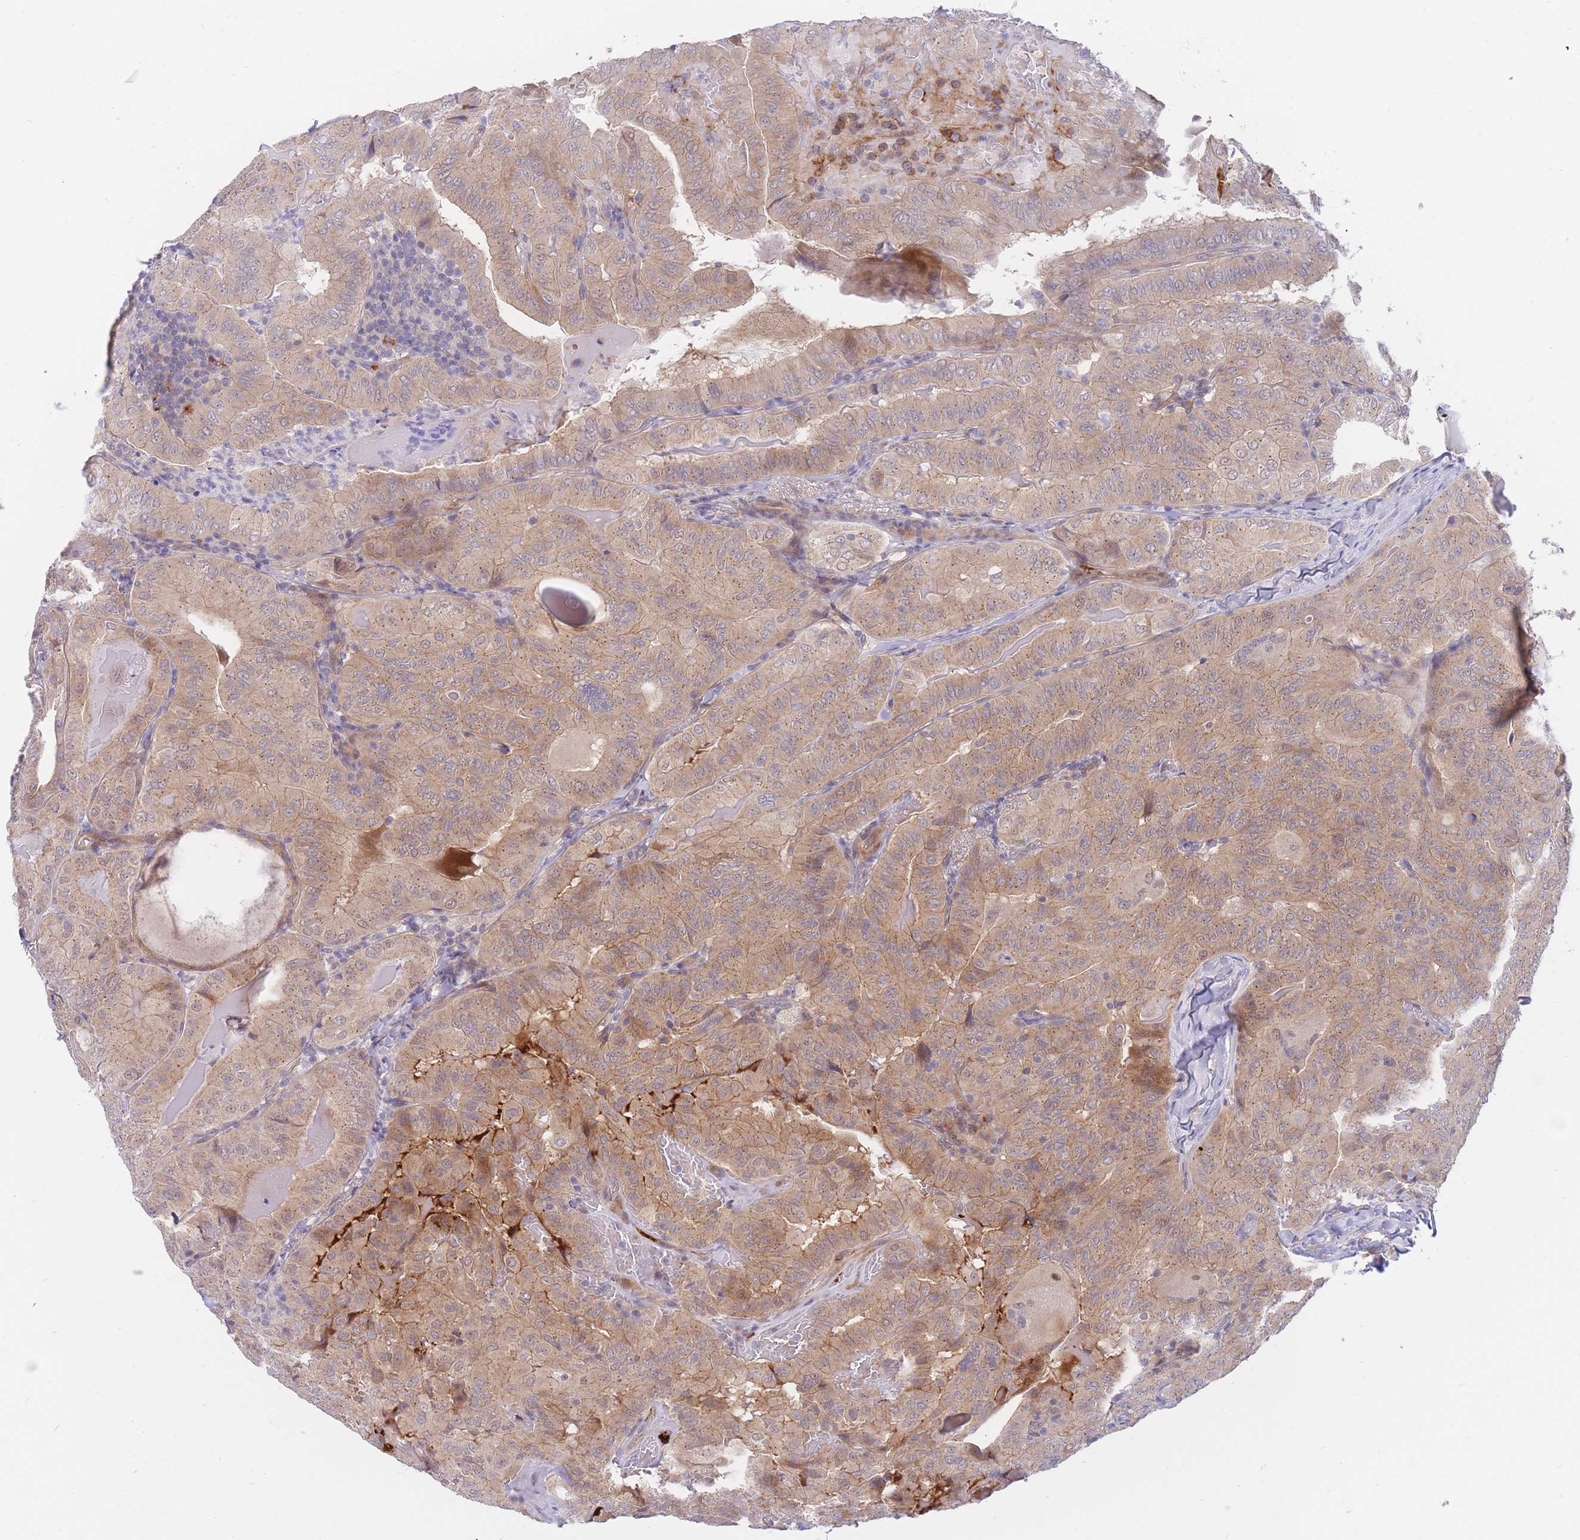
{"staining": {"intensity": "weak", "quantity": "25%-75%", "location": "cytoplasmic/membranous"}, "tissue": "thyroid cancer", "cell_type": "Tumor cells", "image_type": "cancer", "snomed": [{"axis": "morphology", "description": "Papillary adenocarcinoma, NOS"}, {"axis": "topography", "description": "Thyroid gland"}], "caption": "IHC histopathology image of neoplastic tissue: thyroid cancer (papillary adenocarcinoma) stained using immunohistochemistry (IHC) shows low levels of weak protein expression localized specifically in the cytoplasmic/membranous of tumor cells, appearing as a cytoplasmic/membranous brown color.", "gene": "APOL4", "patient": {"sex": "female", "age": 68}}